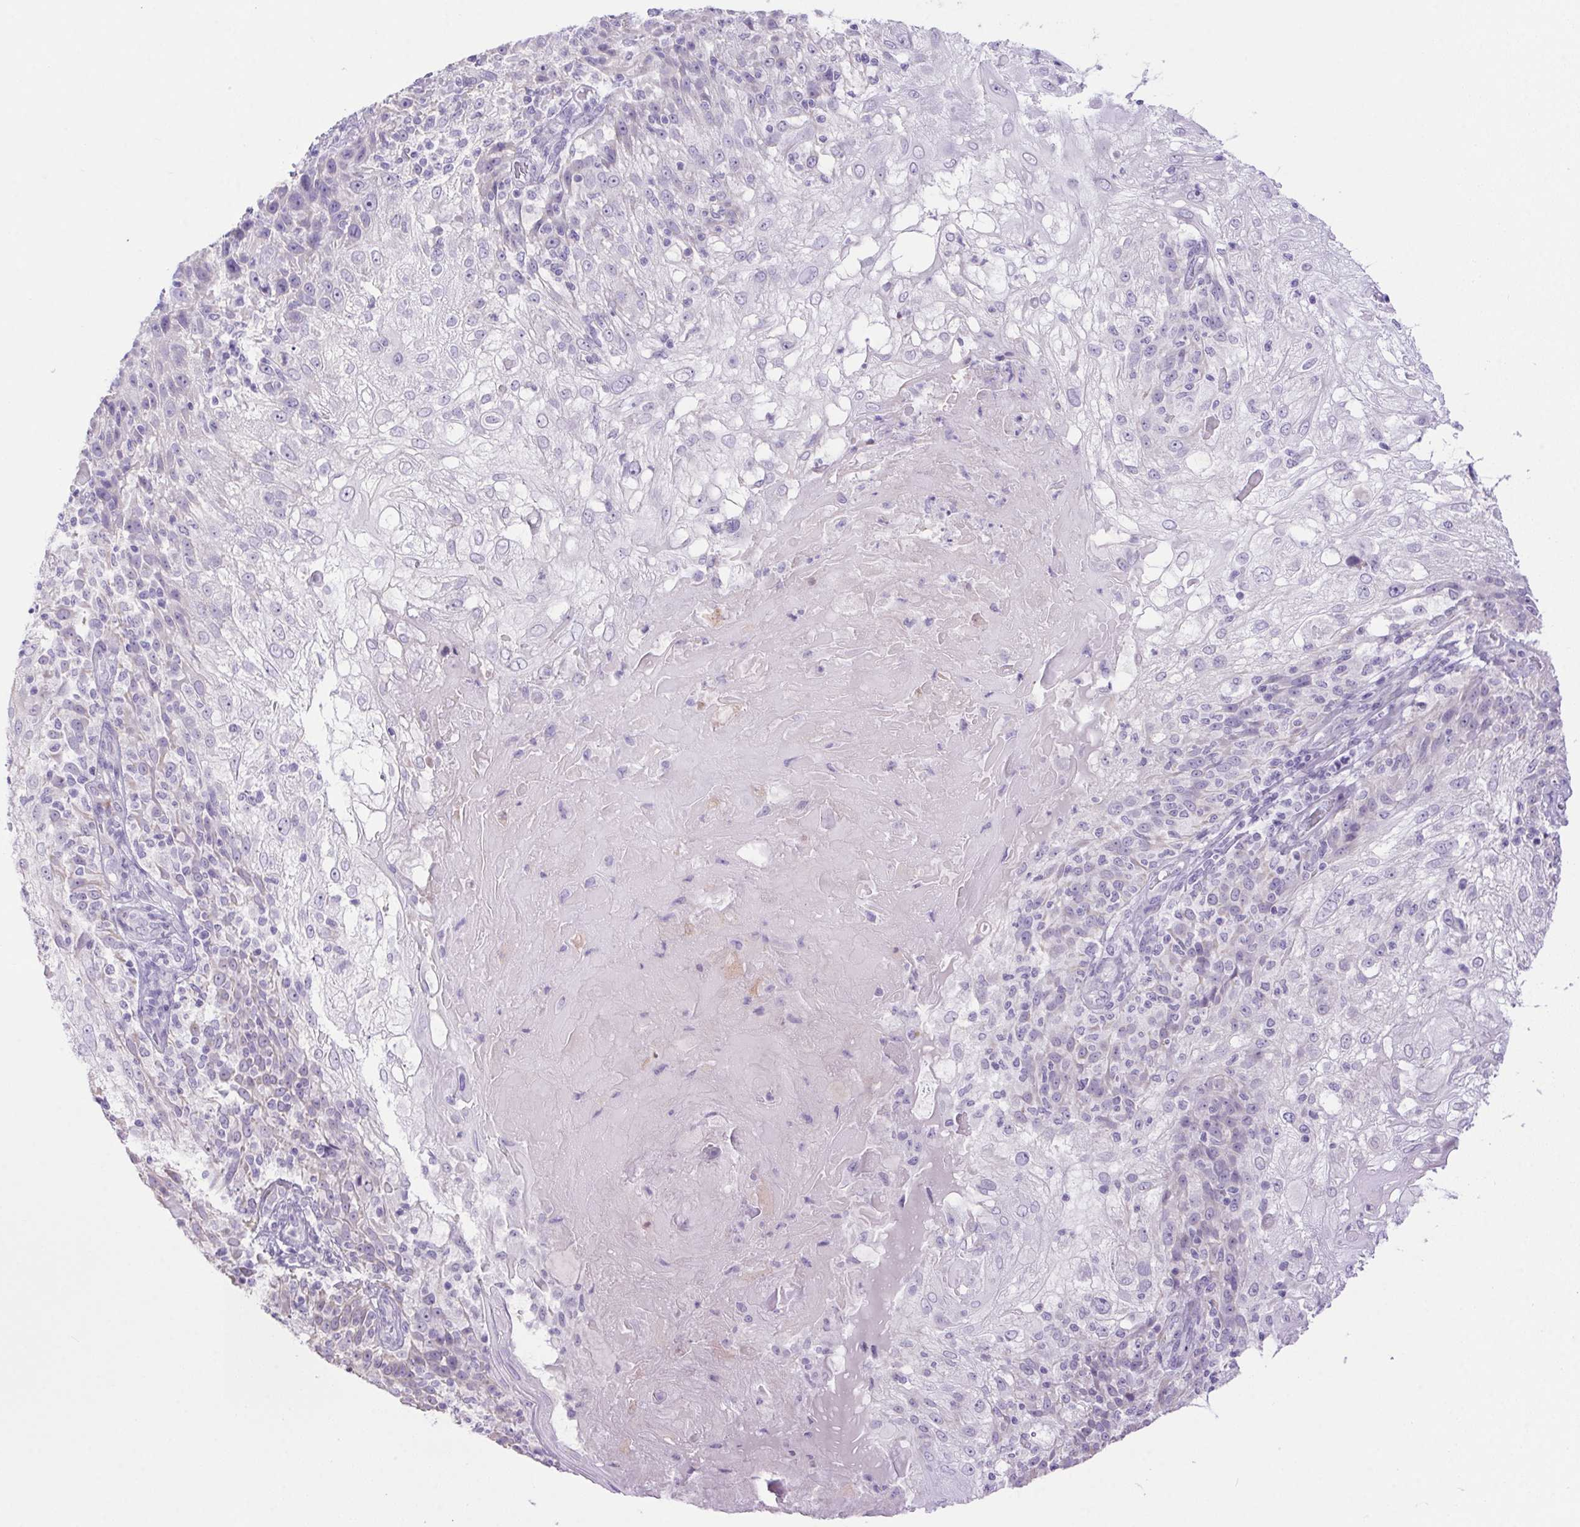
{"staining": {"intensity": "negative", "quantity": "none", "location": "none"}, "tissue": "skin cancer", "cell_type": "Tumor cells", "image_type": "cancer", "snomed": [{"axis": "morphology", "description": "Normal tissue, NOS"}, {"axis": "morphology", "description": "Squamous cell carcinoma, NOS"}, {"axis": "topography", "description": "Skin"}], "caption": "Squamous cell carcinoma (skin) was stained to show a protein in brown. There is no significant positivity in tumor cells. (DAB immunohistochemistry with hematoxylin counter stain).", "gene": "ERP27", "patient": {"sex": "female", "age": 83}}